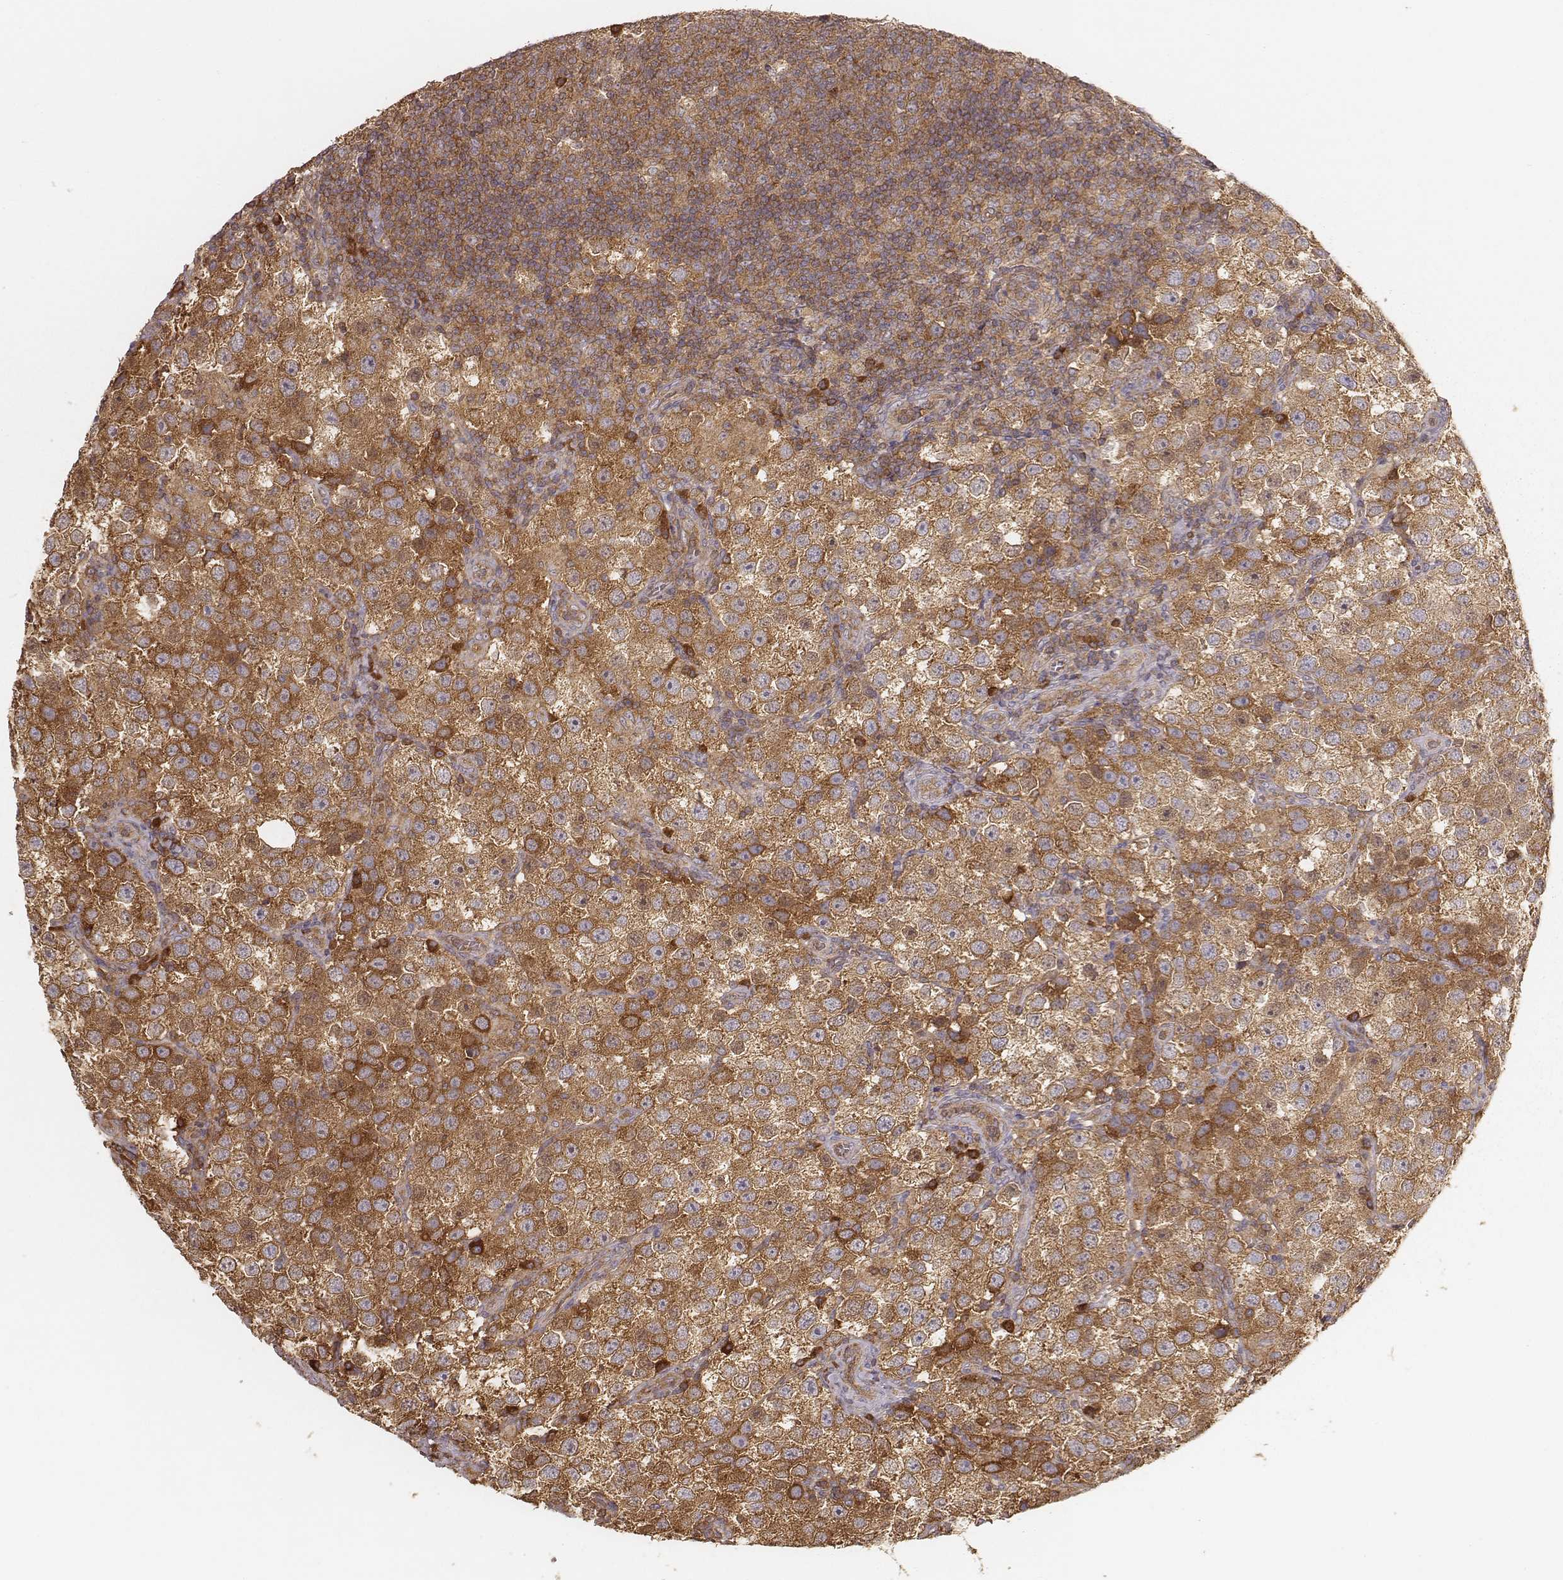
{"staining": {"intensity": "moderate", "quantity": ">75%", "location": "cytoplasmic/membranous"}, "tissue": "testis cancer", "cell_type": "Tumor cells", "image_type": "cancer", "snomed": [{"axis": "morphology", "description": "Seminoma, NOS"}, {"axis": "topography", "description": "Testis"}], "caption": "Seminoma (testis) tissue demonstrates moderate cytoplasmic/membranous positivity in about >75% of tumor cells The staining was performed using DAB, with brown indicating positive protein expression. Nuclei are stained blue with hematoxylin.", "gene": "CARS1", "patient": {"sex": "male", "age": 37}}